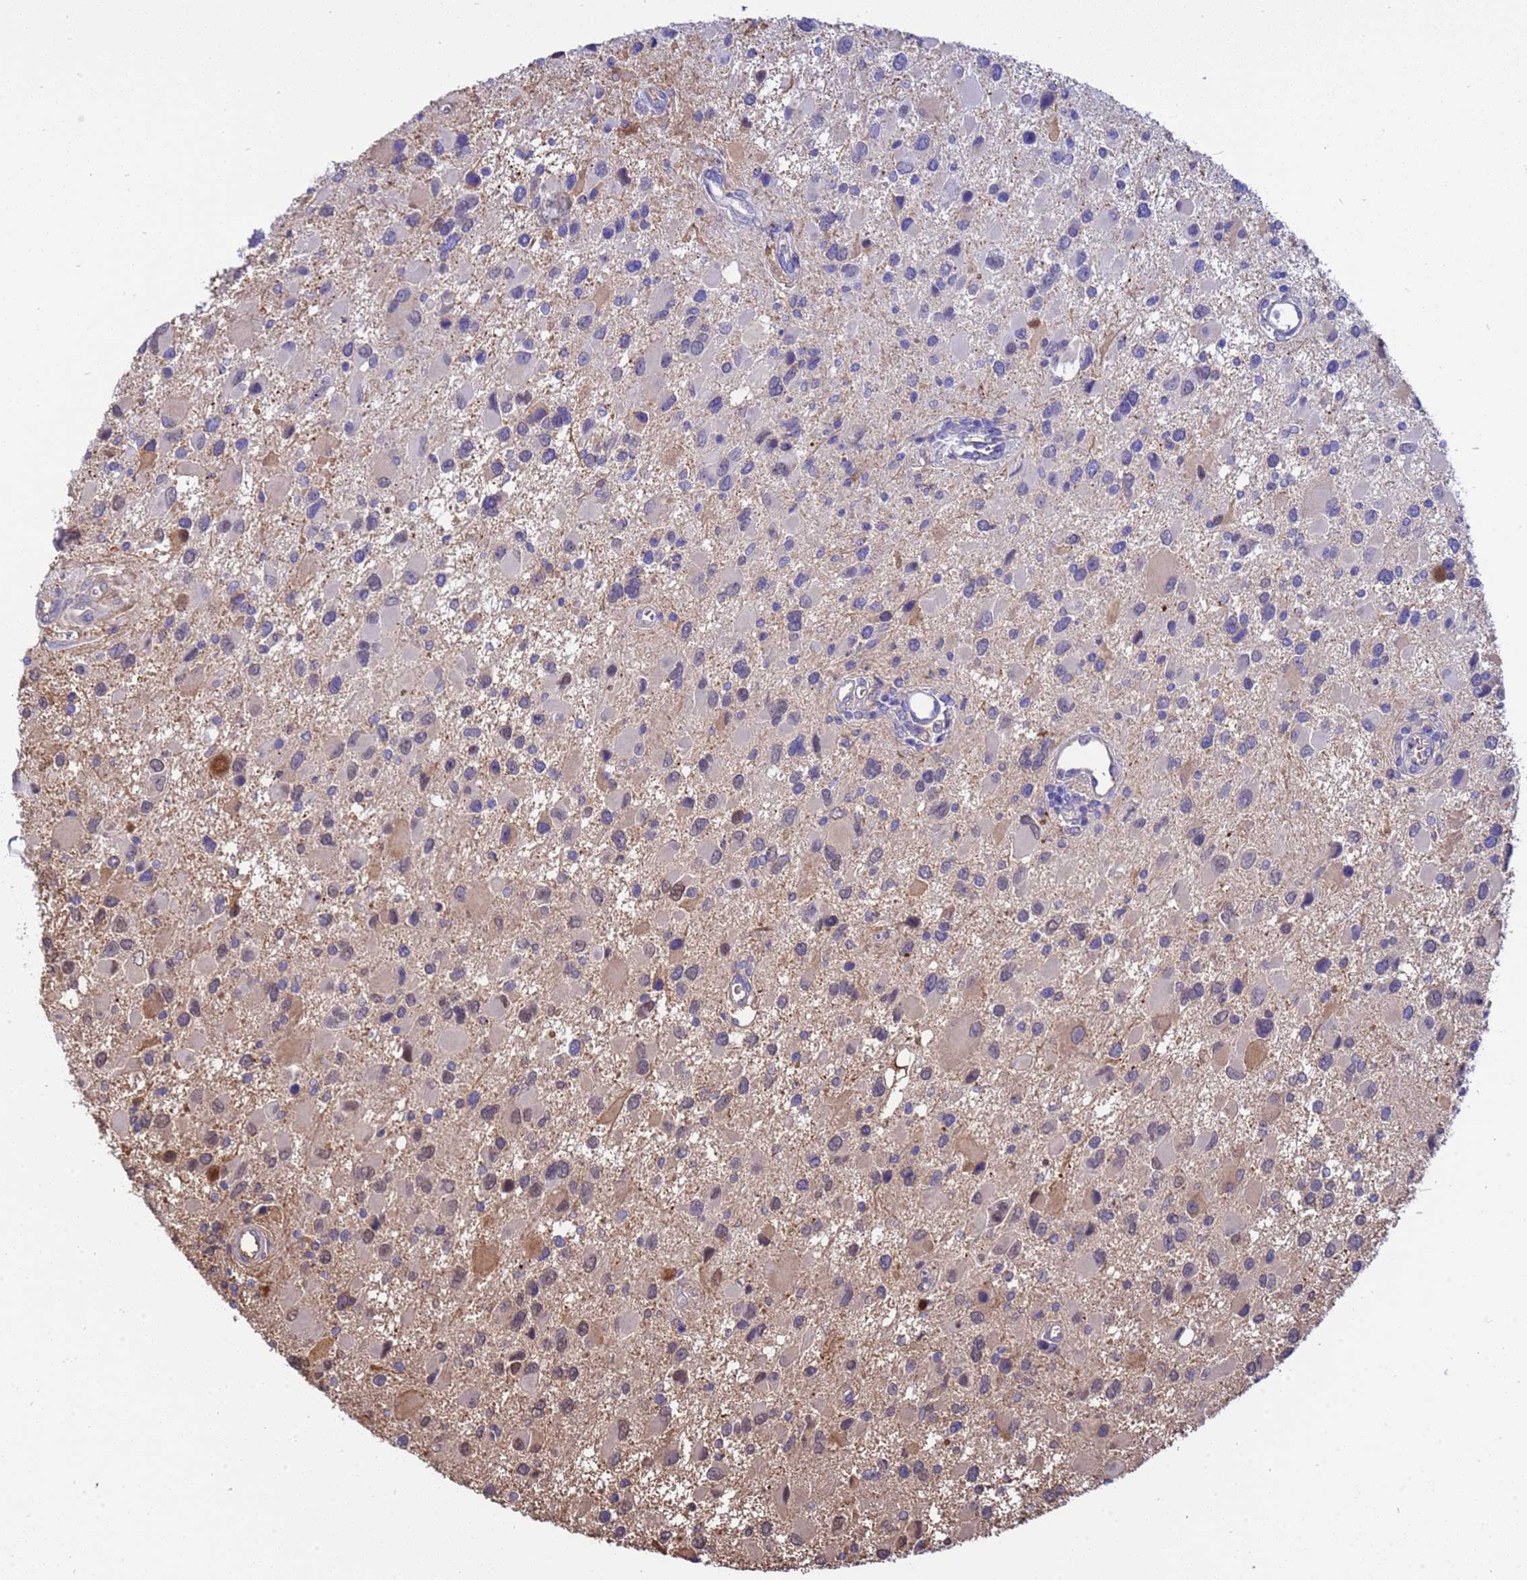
{"staining": {"intensity": "moderate", "quantity": "<25%", "location": "cytoplasmic/membranous,nuclear"}, "tissue": "glioma", "cell_type": "Tumor cells", "image_type": "cancer", "snomed": [{"axis": "morphology", "description": "Glioma, malignant, High grade"}, {"axis": "topography", "description": "Brain"}], "caption": "High-power microscopy captured an immunohistochemistry (IHC) photomicrograph of malignant glioma (high-grade), revealing moderate cytoplasmic/membranous and nuclear staining in about <25% of tumor cells. Immunohistochemistry (ihc) stains the protein of interest in brown and the nuclei are stained blue.", "gene": "H1-7", "patient": {"sex": "male", "age": 53}}